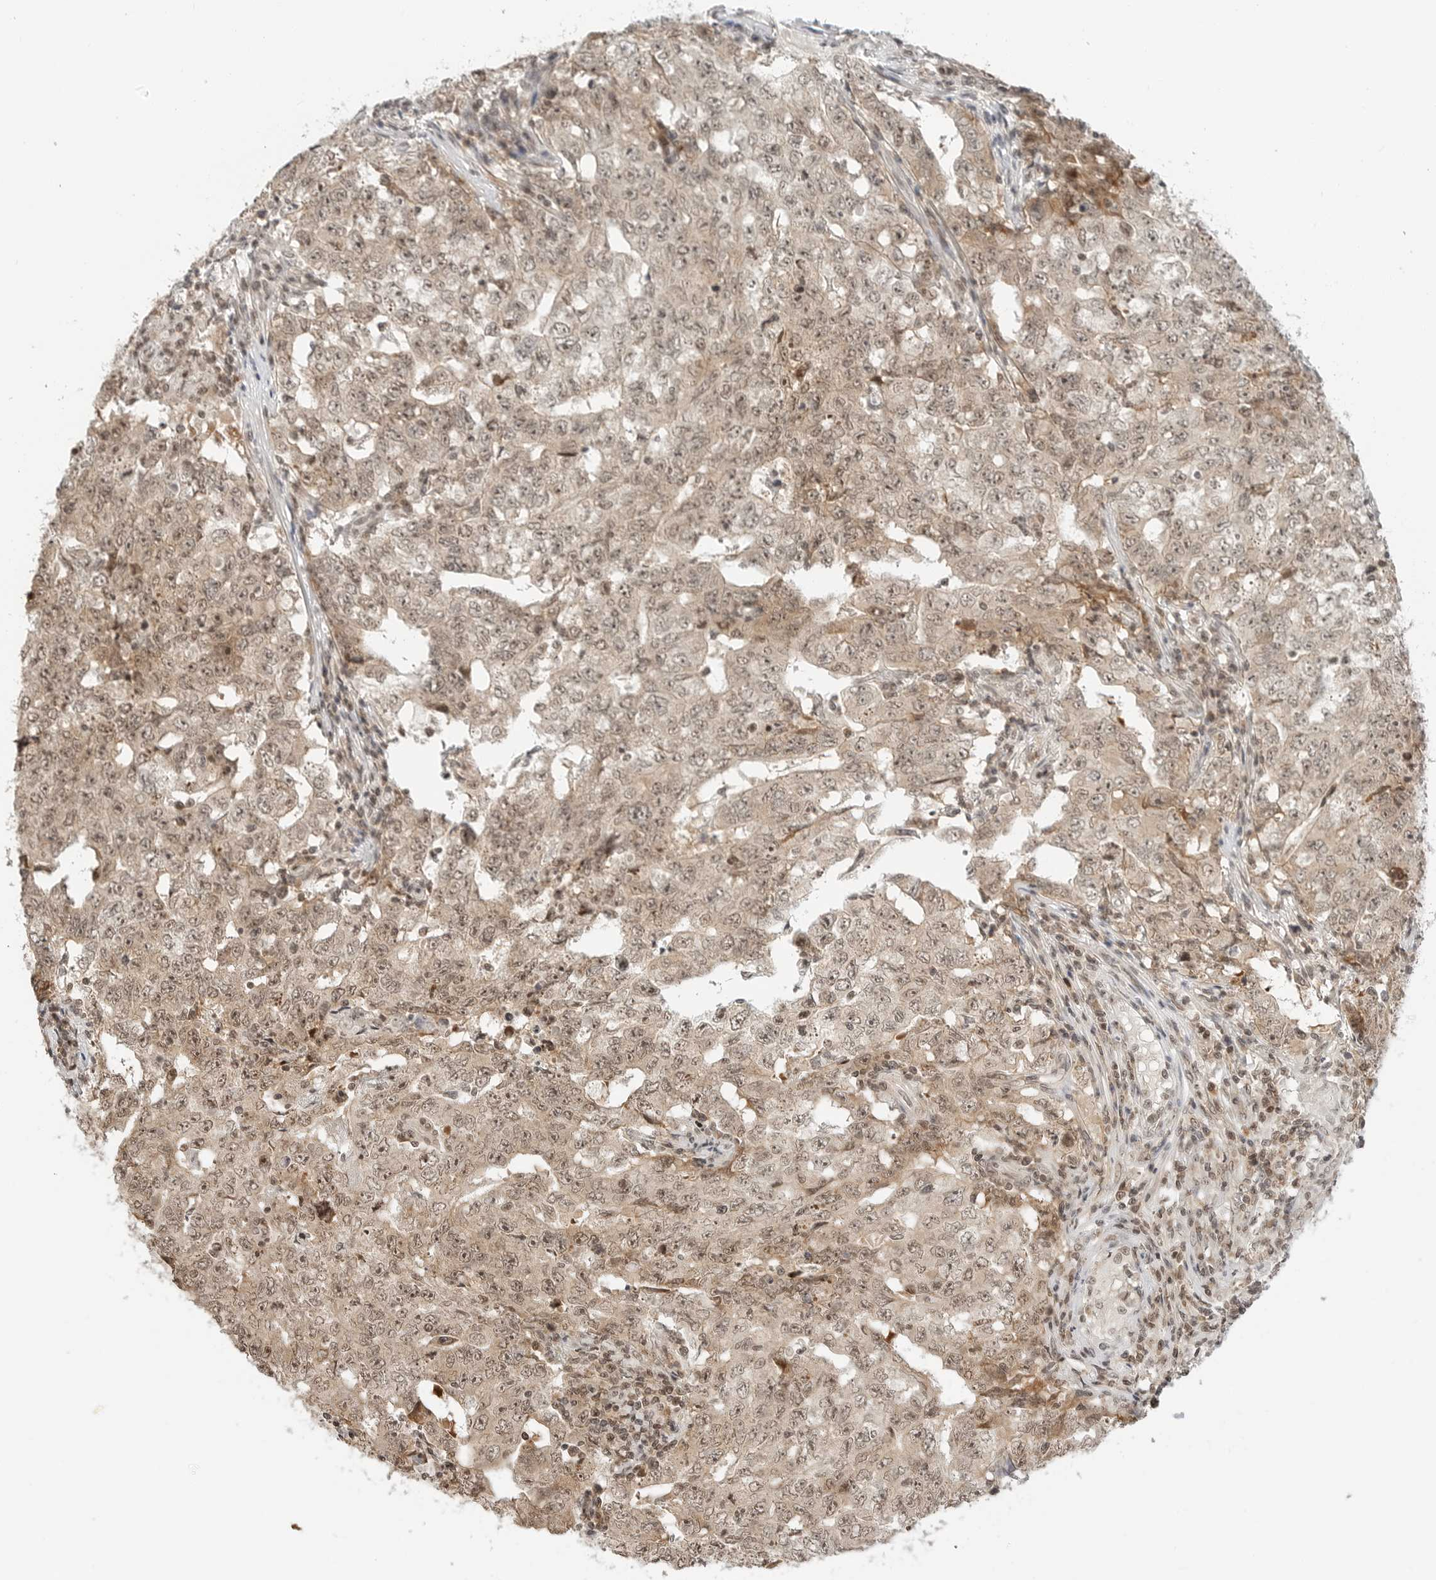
{"staining": {"intensity": "moderate", "quantity": ">75%", "location": "nuclear"}, "tissue": "testis cancer", "cell_type": "Tumor cells", "image_type": "cancer", "snomed": [{"axis": "morphology", "description": "Carcinoma, Embryonal, NOS"}, {"axis": "topography", "description": "Testis"}], "caption": "Immunohistochemistry (IHC) image of neoplastic tissue: human testis cancer (embryonal carcinoma) stained using IHC demonstrates medium levels of moderate protein expression localized specifically in the nuclear of tumor cells, appearing as a nuclear brown color.", "gene": "METAP1", "patient": {"sex": "male", "age": 26}}